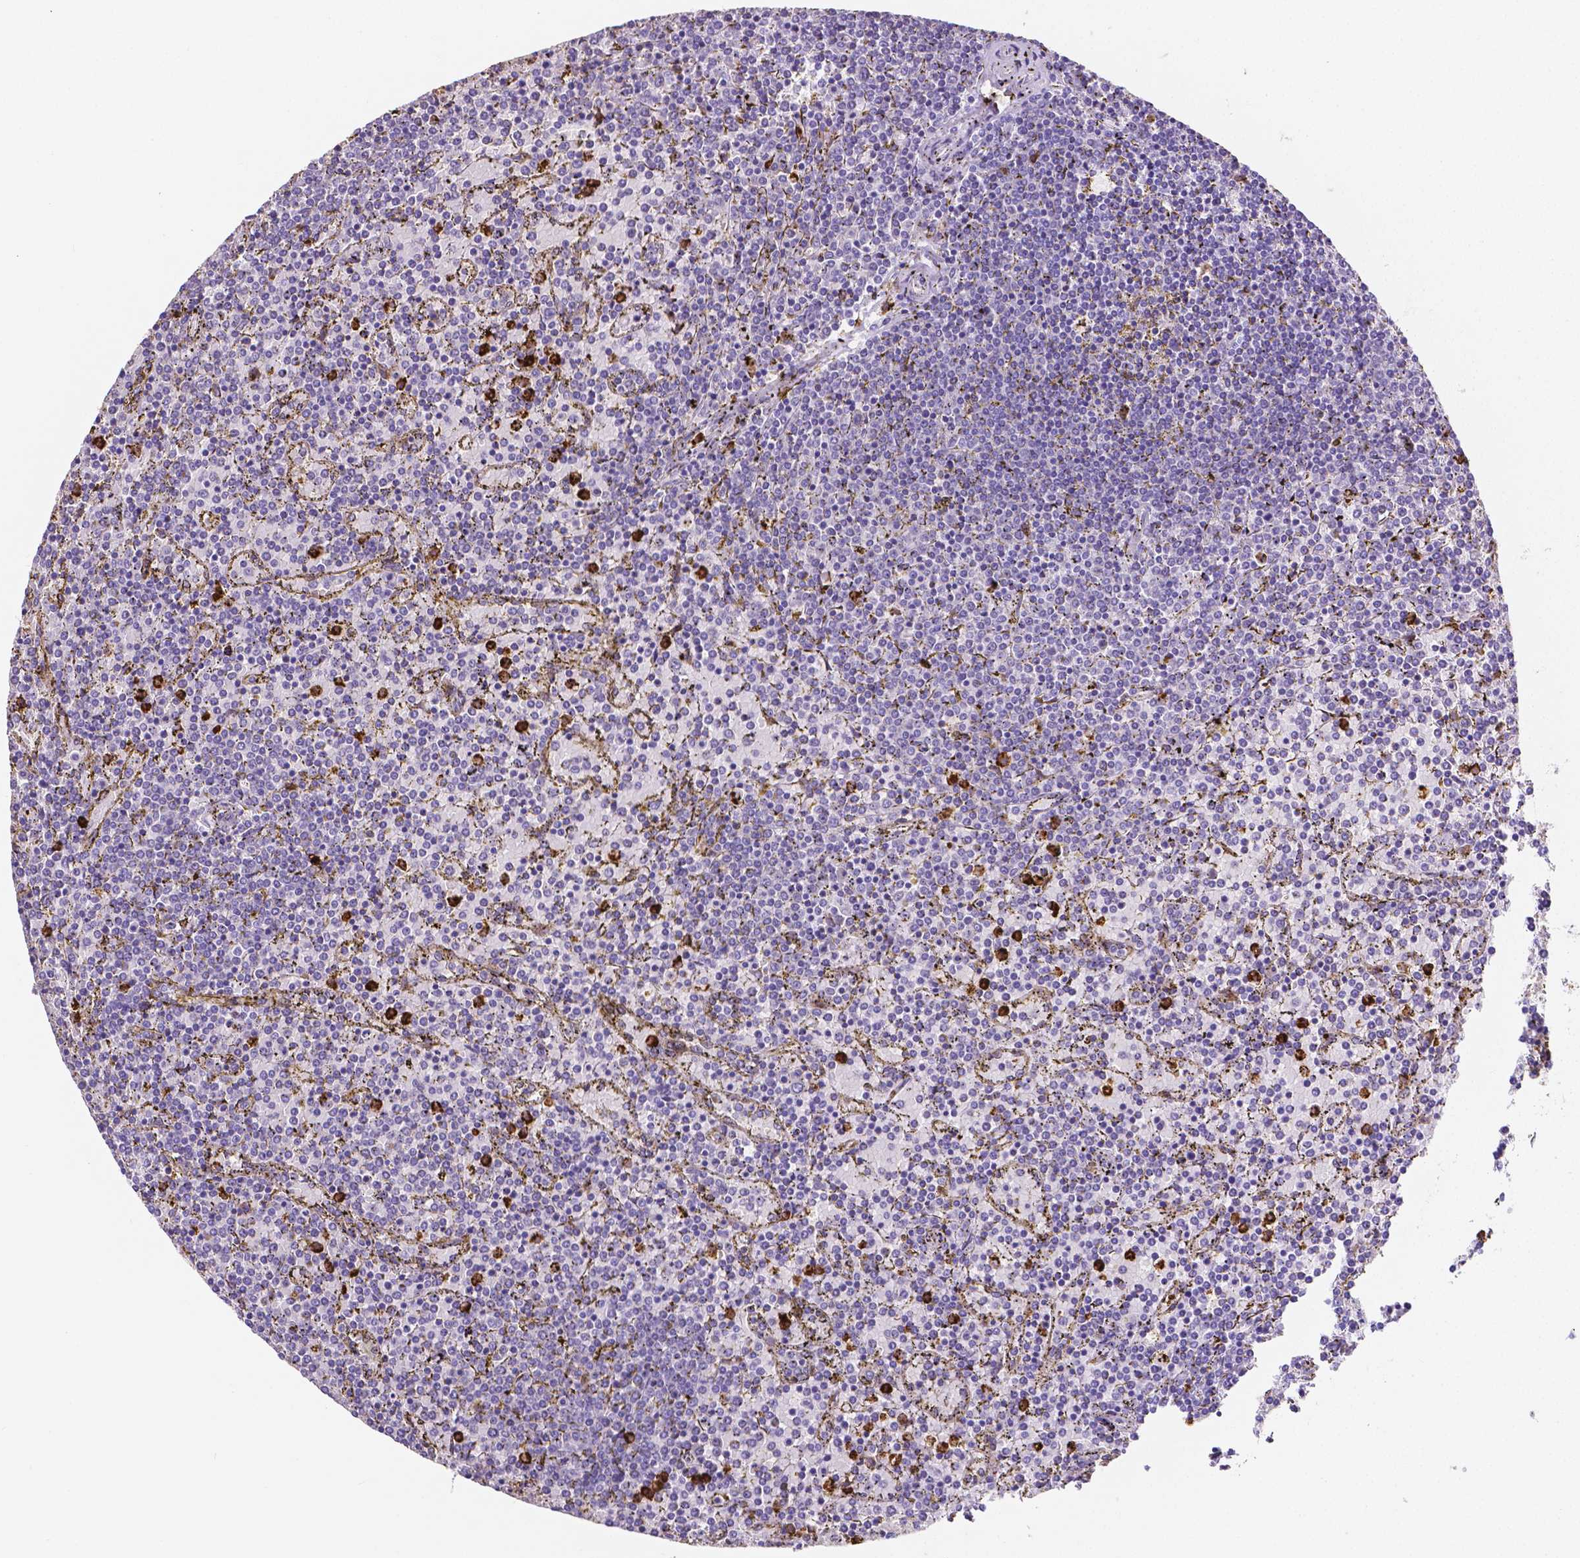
{"staining": {"intensity": "negative", "quantity": "none", "location": "none"}, "tissue": "lymphoma", "cell_type": "Tumor cells", "image_type": "cancer", "snomed": [{"axis": "morphology", "description": "Malignant lymphoma, non-Hodgkin's type, Low grade"}, {"axis": "topography", "description": "Spleen"}], "caption": "This is a image of immunohistochemistry (IHC) staining of low-grade malignant lymphoma, non-Hodgkin's type, which shows no positivity in tumor cells.", "gene": "MMP9", "patient": {"sex": "female", "age": 77}}